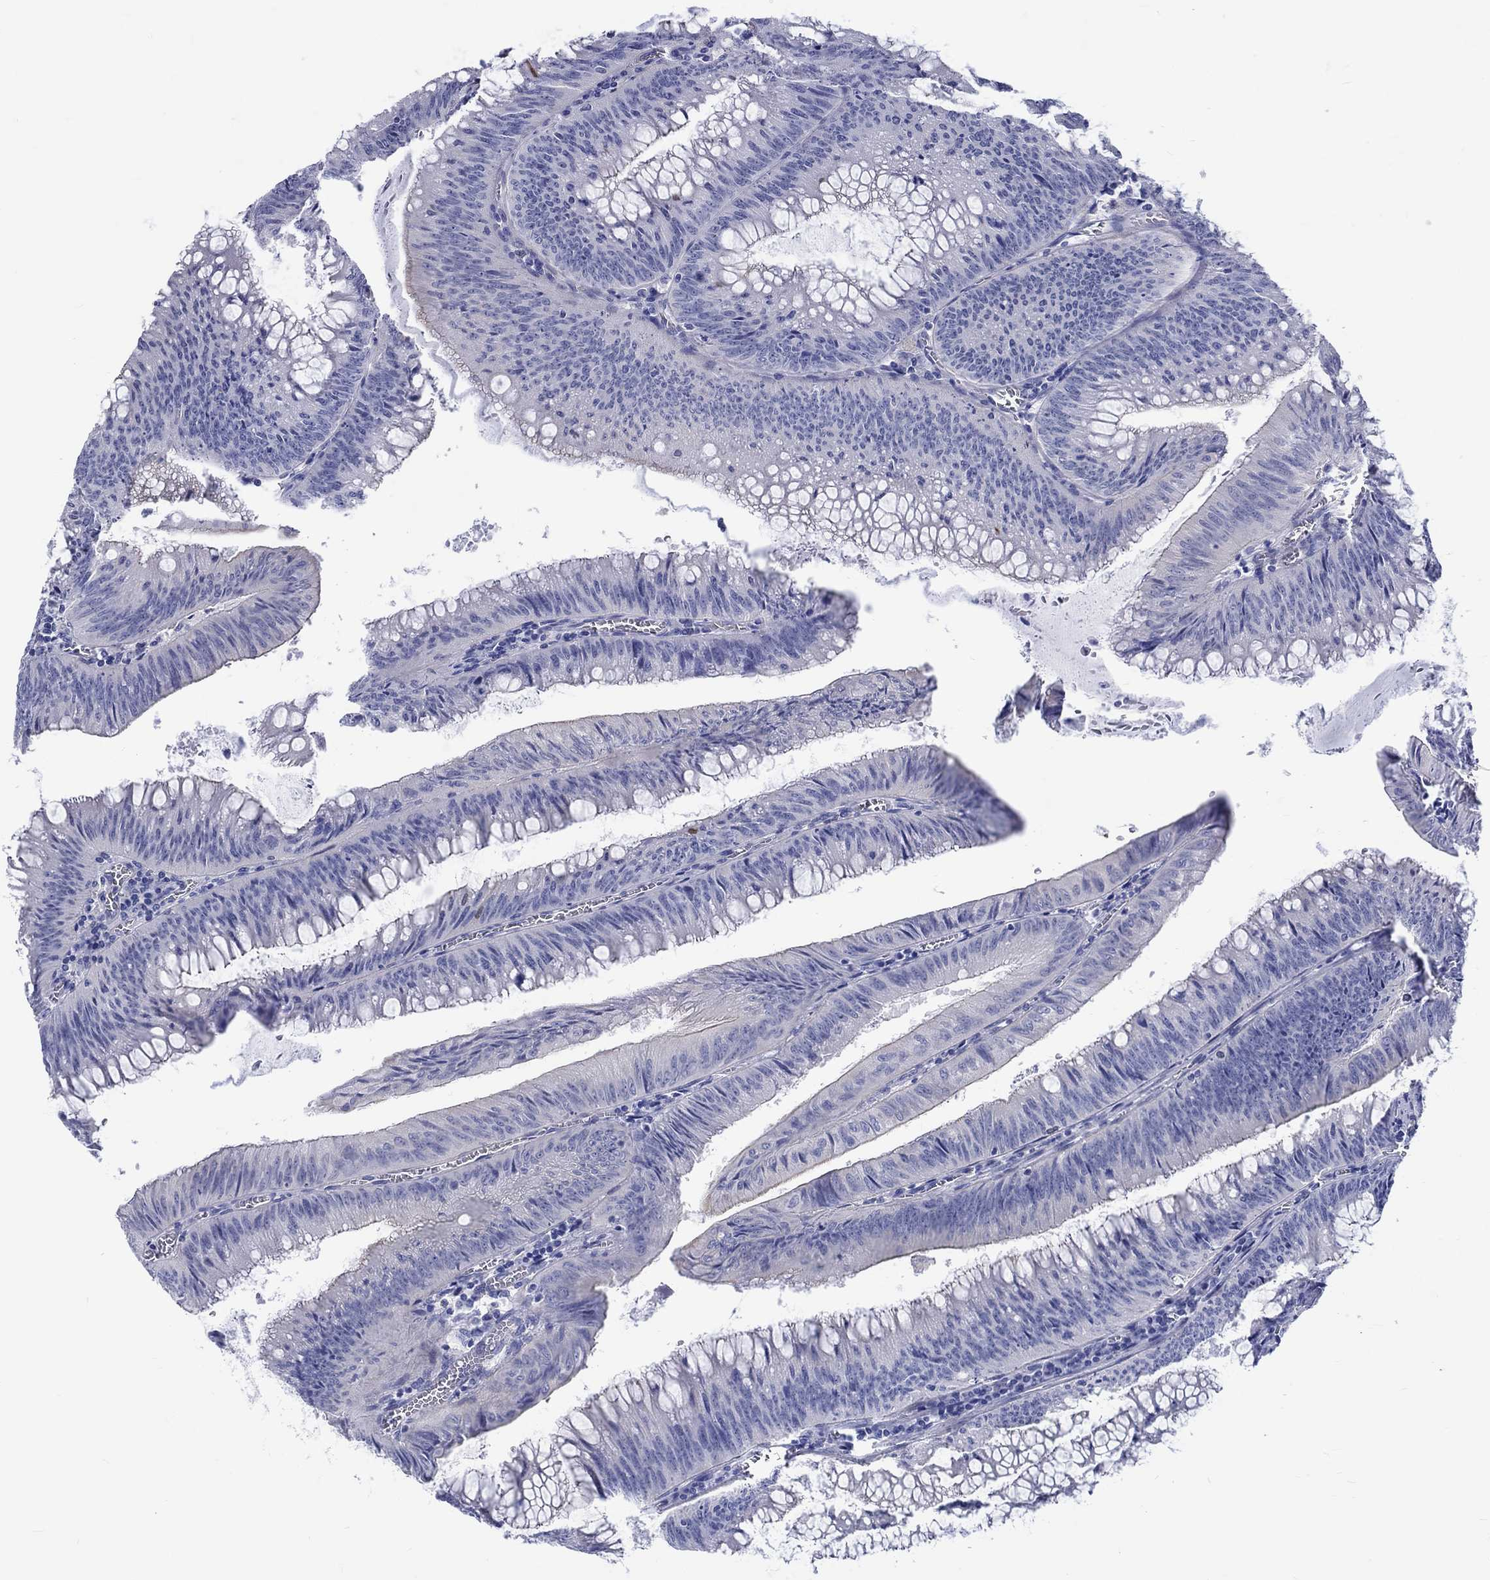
{"staining": {"intensity": "negative", "quantity": "none", "location": "none"}, "tissue": "colorectal cancer", "cell_type": "Tumor cells", "image_type": "cancer", "snomed": [{"axis": "morphology", "description": "Adenocarcinoma, NOS"}, {"axis": "topography", "description": "Rectum"}], "caption": "High magnification brightfield microscopy of colorectal cancer (adenocarcinoma) stained with DAB (brown) and counterstained with hematoxylin (blue): tumor cells show no significant positivity. (Brightfield microscopy of DAB (3,3'-diaminobenzidine) immunohistochemistry at high magnification).", "gene": "SH2D7", "patient": {"sex": "female", "age": 72}}